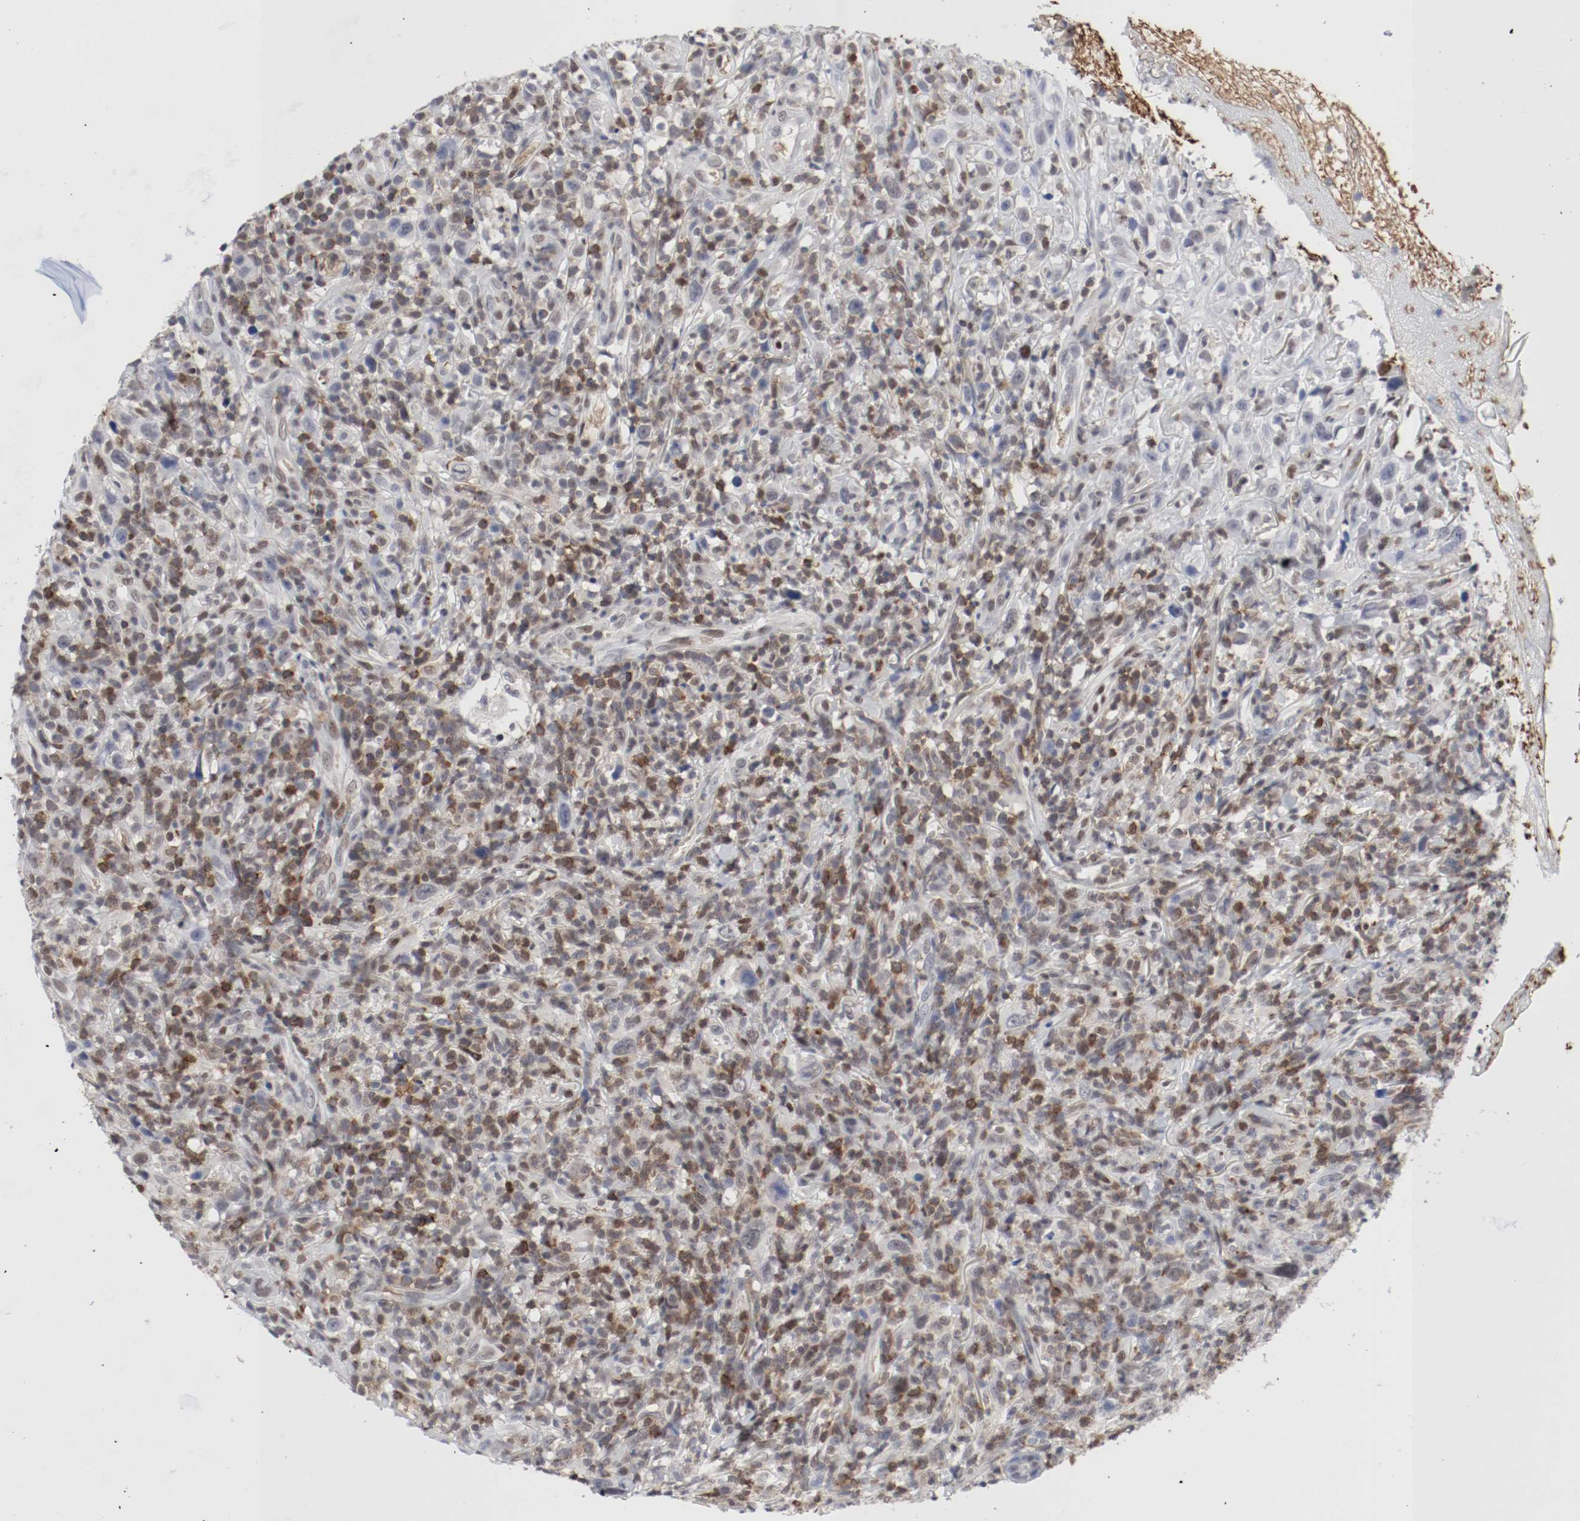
{"staining": {"intensity": "weak", "quantity": "25%-75%", "location": "cytoplasmic/membranous"}, "tissue": "thyroid cancer", "cell_type": "Tumor cells", "image_type": "cancer", "snomed": [{"axis": "morphology", "description": "Carcinoma, NOS"}, {"axis": "topography", "description": "Thyroid gland"}], "caption": "Protein staining of thyroid carcinoma tissue reveals weak cytoplasmic/membranous positivity in about 25%-75% of tumor cells.", "gene": "JUND", "patient": {"sex": "female", "age": 77}}